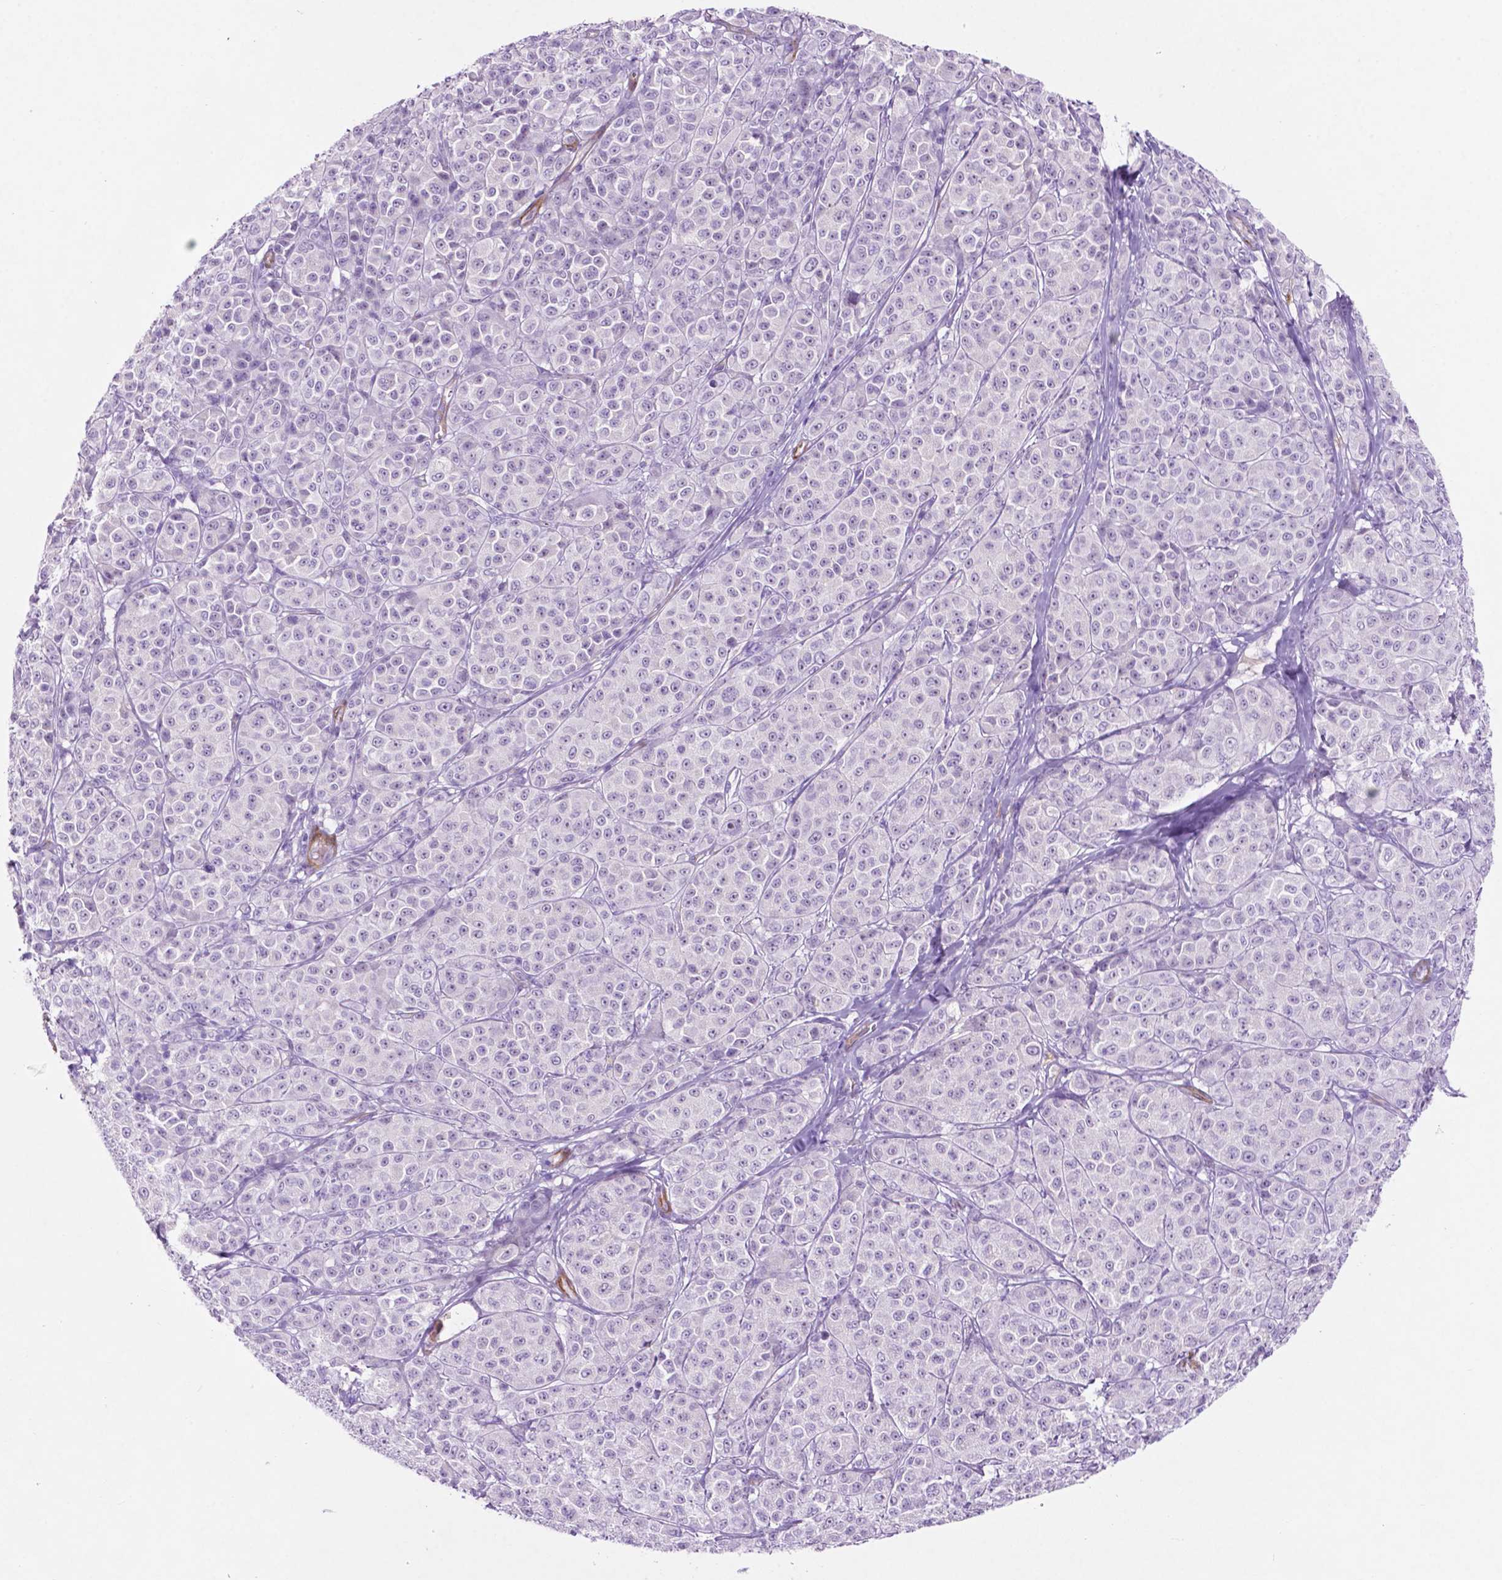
{"staining": {"intensity": "negative", "quantity": "none", "location": "none"}, "tissue": "melanoma", "cell_type": "Tumor cells", "image_type": "cancer", "snomed": [{"axis": "morphology", "description": "Malignant melanoma, NOS"}, {"axis": "topography", "description": "Skin"}], "caption": "Tumor cells are negative for protein expression in human melanoma.", "gene": "ASPG", "patient": {"sex": "male", "age": 89}}